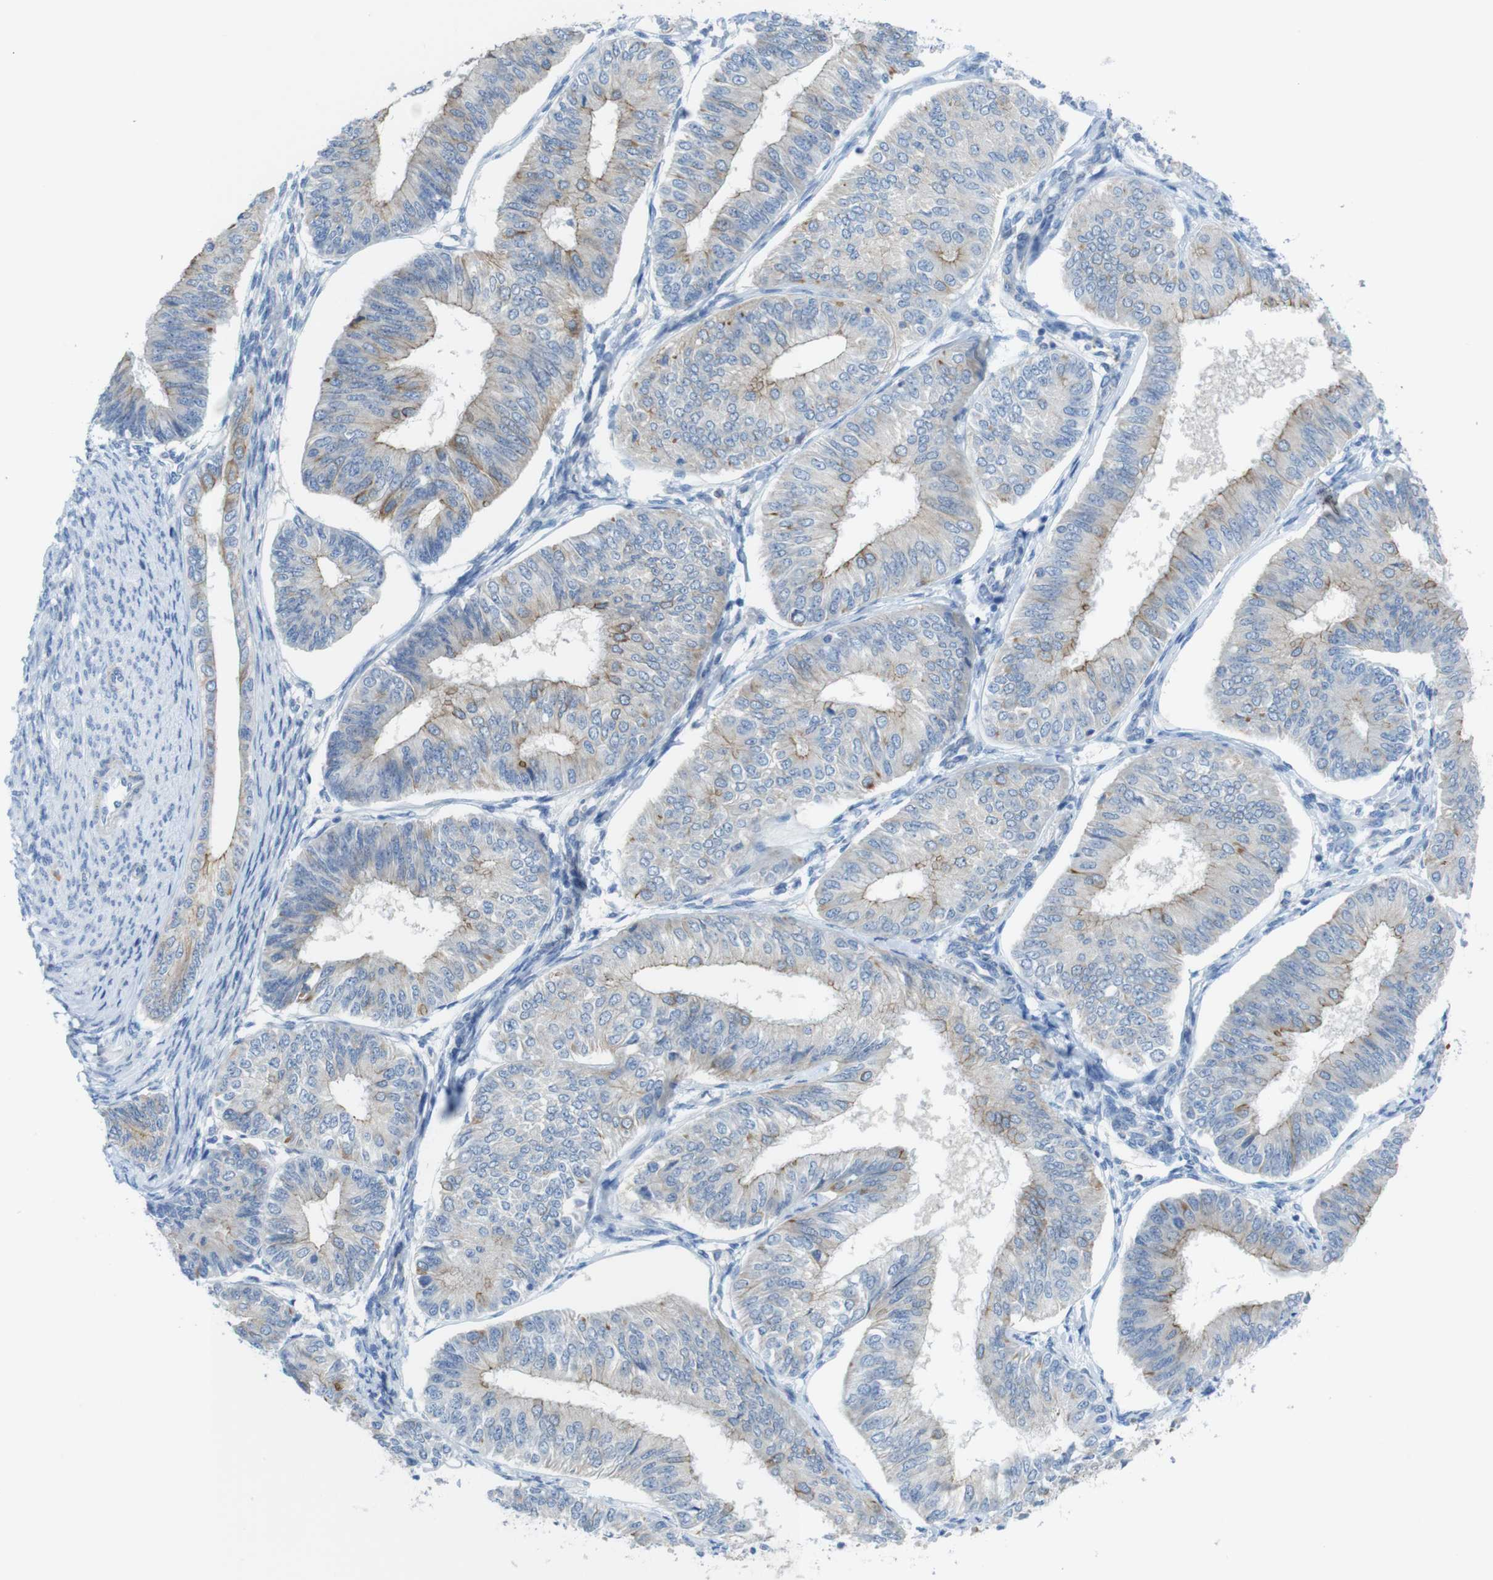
{"staining": {"intensity": "moderate", "quantity": "25%-75%", "location": "cytoplasmic/membranous"}, "tissue": "endometrial cancer", "cell_type": "Tumor cells", "image_type": "cancer", "snomed": [{"axis": "morphology", "description": "Adenocarcinoma, NOS"}, {"axis": "topography", "description": "Endometrium"}], "caption": "DAB (3,3'-diaminobenzidine) immunohistochemical staining of adenocarcinoma (endometrial) reveals moderate cytoplasmic/membranous protein positivity in about 25%-75% of tumor cells. (DAB IHC with brightfield microscopy, high magnification).", "gene": "CLMN", "patient": {"sex": "female", "age": 58}}